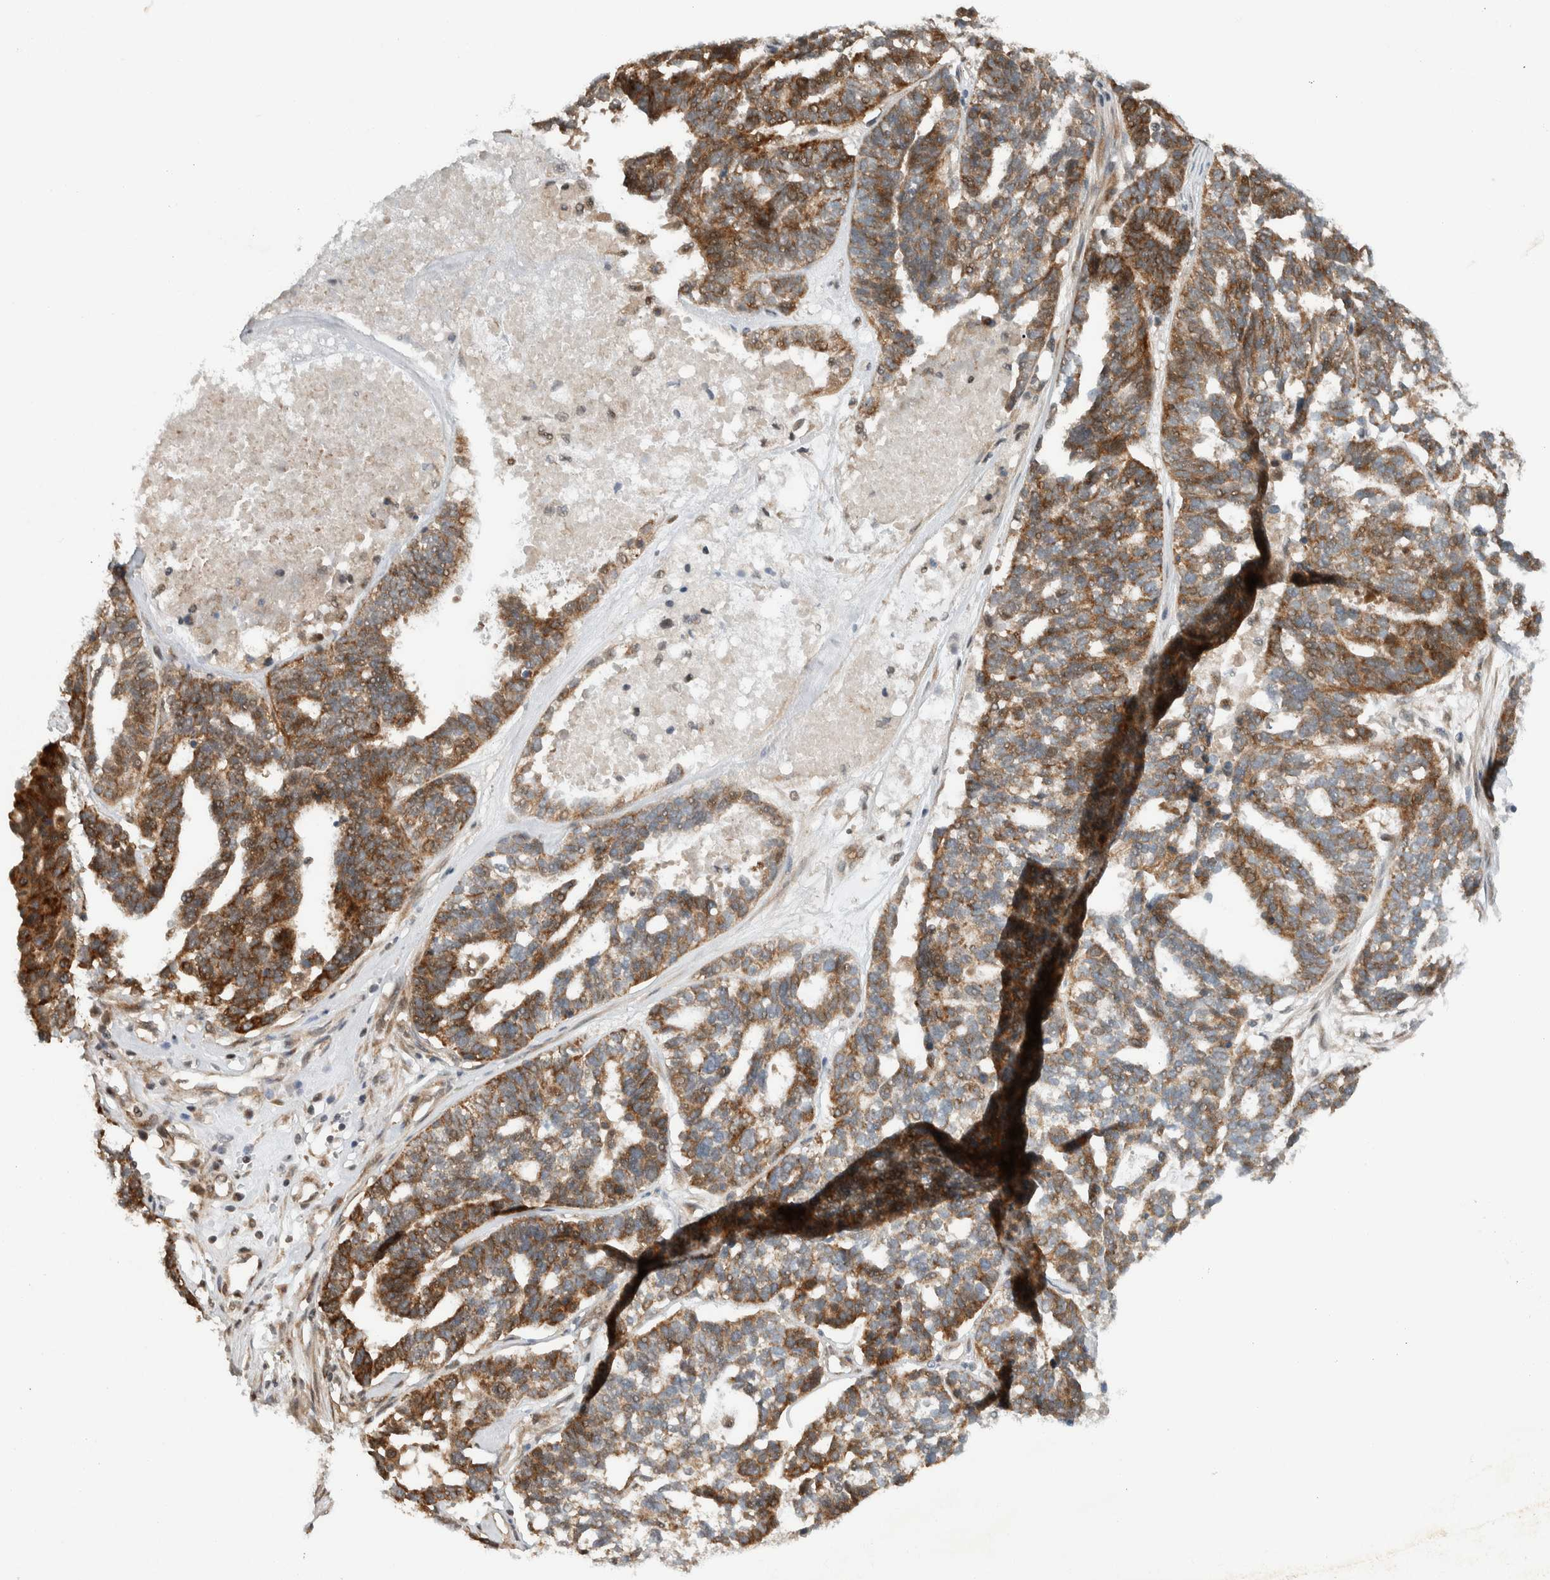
{"staining": {"intensity": "moderate", "quantity": ">75%", "location": "cytoplasmic/membranous"}, "tissue": "ovarian cancer", "cell_type": "Tumor cells", "image_type": "cancer", "snomed": [{"axis": "morphology", "description": "Cystadenocarcinoma, serous, NOS"}, {"axis": "topography", "description": "Ovary"}], "caption": "Moderate cytoplasmic/membranous staining is identified in approximately >75% of tumor cells in ovarian serous cystadenocarcinoma.", "gene": "KLHL6", "patient": {"sex": "female", "age": 59}}